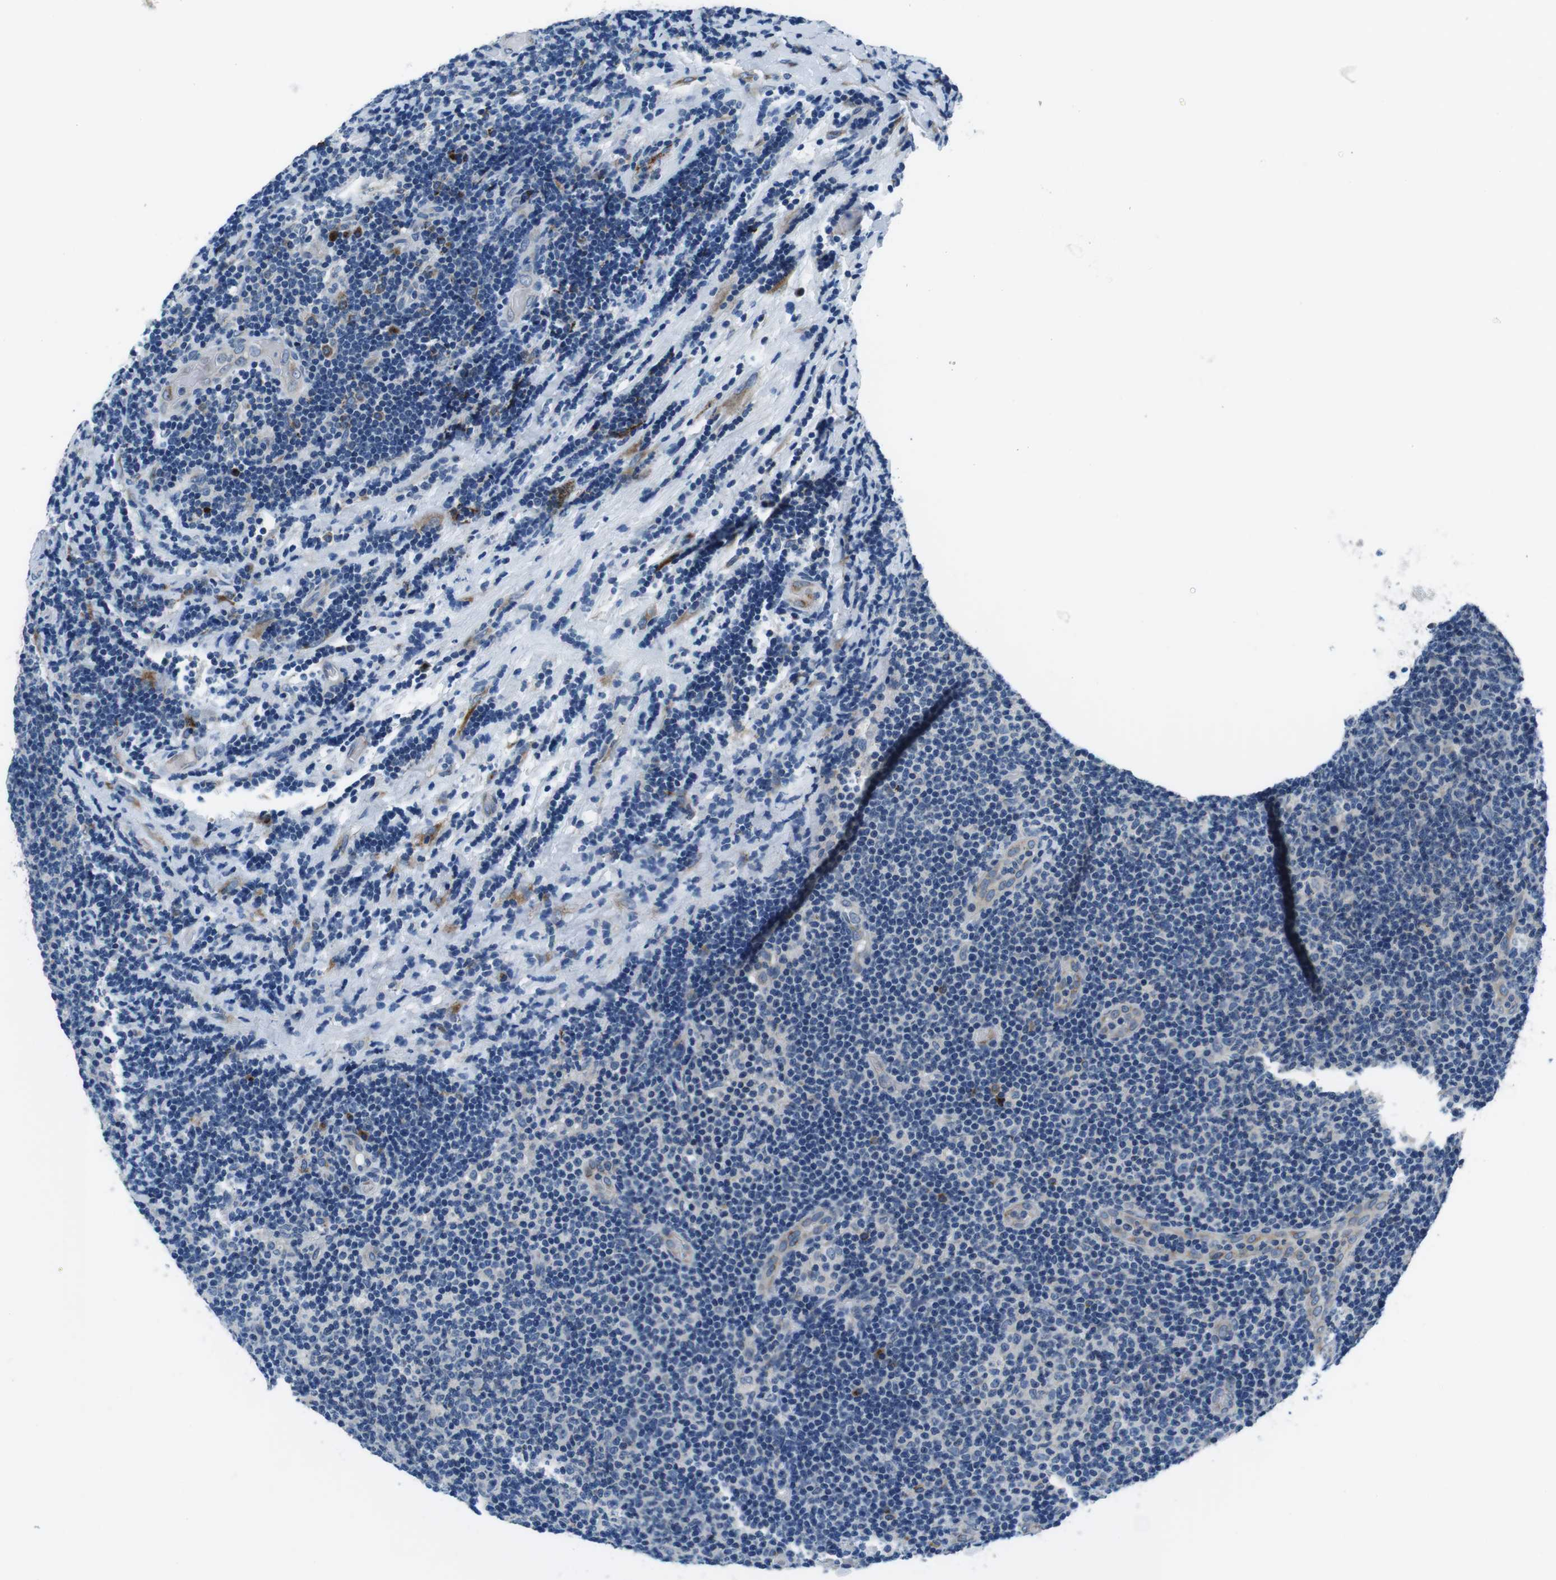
{"staining": {"intensity": "negative", "quantity": "none", "location": "none"}, "tissue": "lymphoma", "cell_type": "Tumor cells", "image_type": "cancer", "snomed": [{"axis": "morphology", "description": "Malignant lymphoma, non-Hodgkin's type, Low grade"}, {"axis": "topography", "description": "Lymph node"}], "caption": "This is an immunohistochemistry (IHC) image of malignant lymphoma, non-Hodgkin's type (low-grade). There is no staining in tumor cells.", "gene": "NUCB2", "patient": {"sex": "male", "age": 83}}